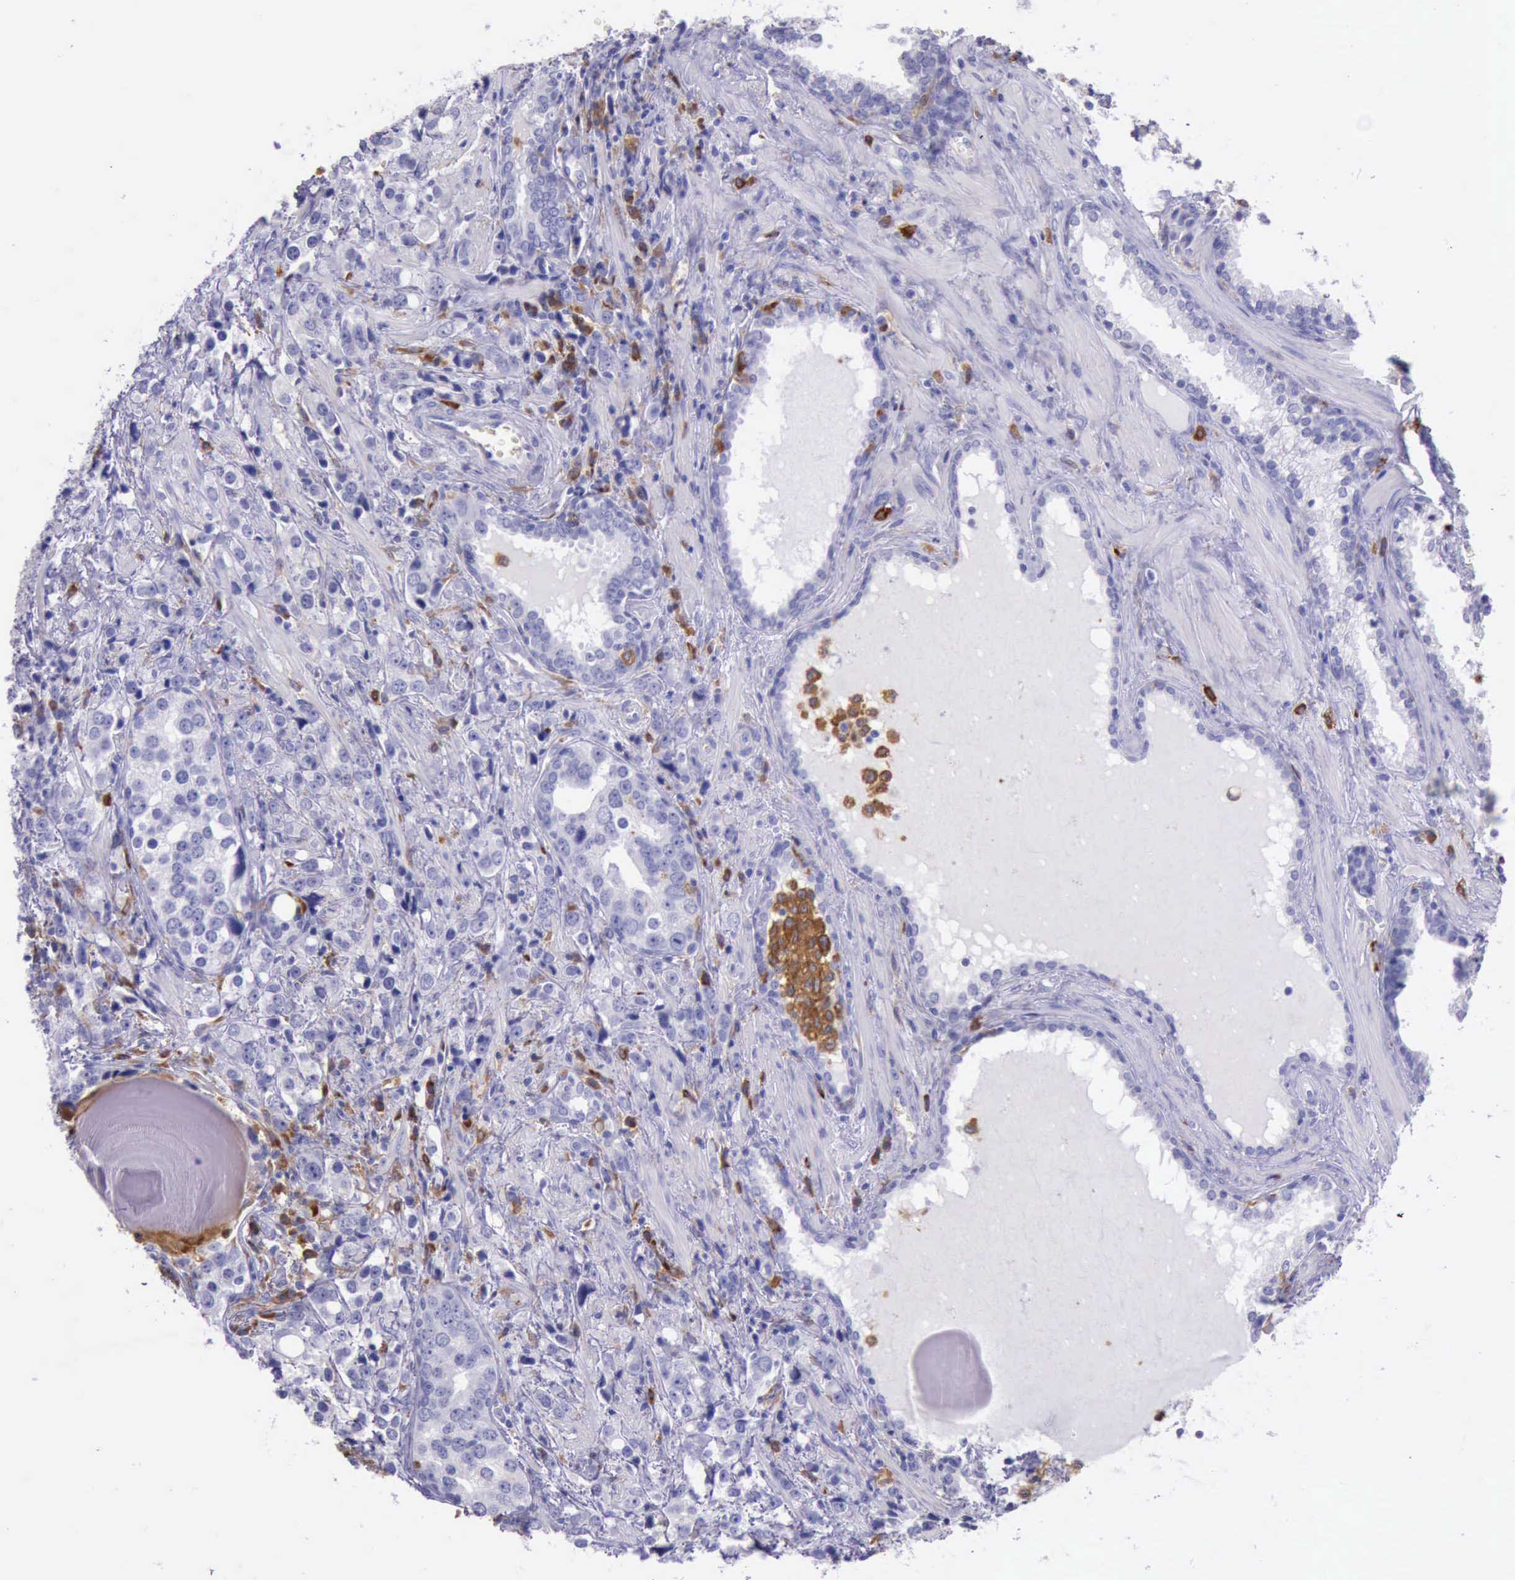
{"staining": {"intensity": "negative", "quantity": "none", "location": "none"}, "tissue": "prostate cancer", "cell_type": "Tumor cells", "image_type": "cancer", "snomed": [{"axis": "morphology", "description": "Adenocarcinoma, High grade"}, {"axis": "topography", "description": "Prostate"}], "caption": "Protein analysis of prostate cancer (high-grade adenocarcinoma) shows no significant expression in tumor cells.", "gene": "BTK", "patient": {"sex": "male", "age": 71}}